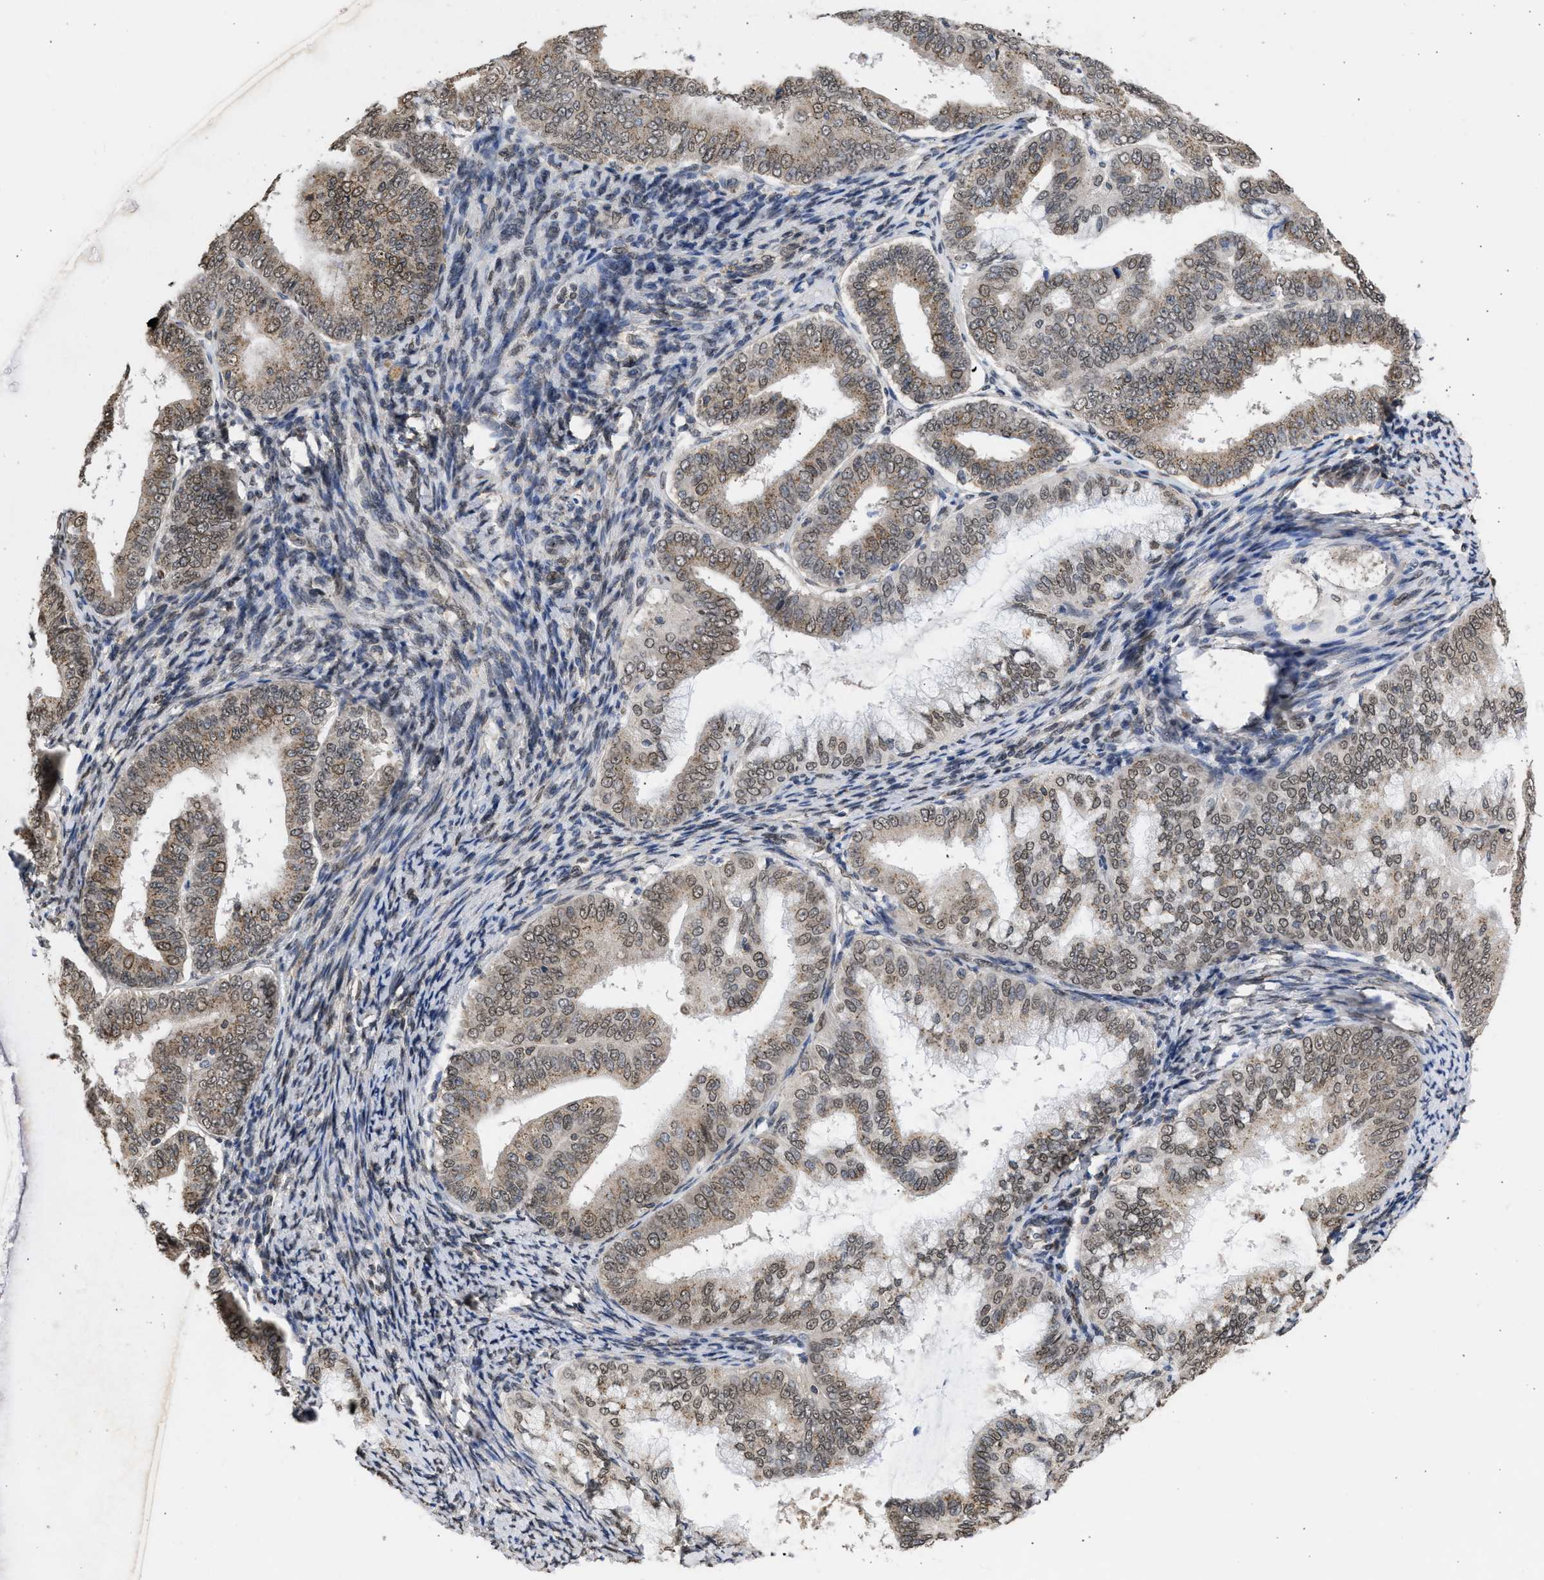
{"staining": {"intensity": "weak", "quantity": ">75%", "location": "cytoplasmic/membranous,nuclear"}, "tissue": "endometrial cancer", "cell_type": "Tumor cells", "image_type": "cancer", "snomed": [{"axis": "morphology", "description": "Adenocarcinoma, NOS"}, {"axis": "topography", "description": "Endometrium"}], "caption": "Adenocarcinoma (endometrial) stained with a brown dye demonstrates weak cytoplasmic/membranous and nuclear positive positivity in approximately >75% of tumor cells.", "gene": "NUP35", "patient": {"sex": "female", "age": 63}}